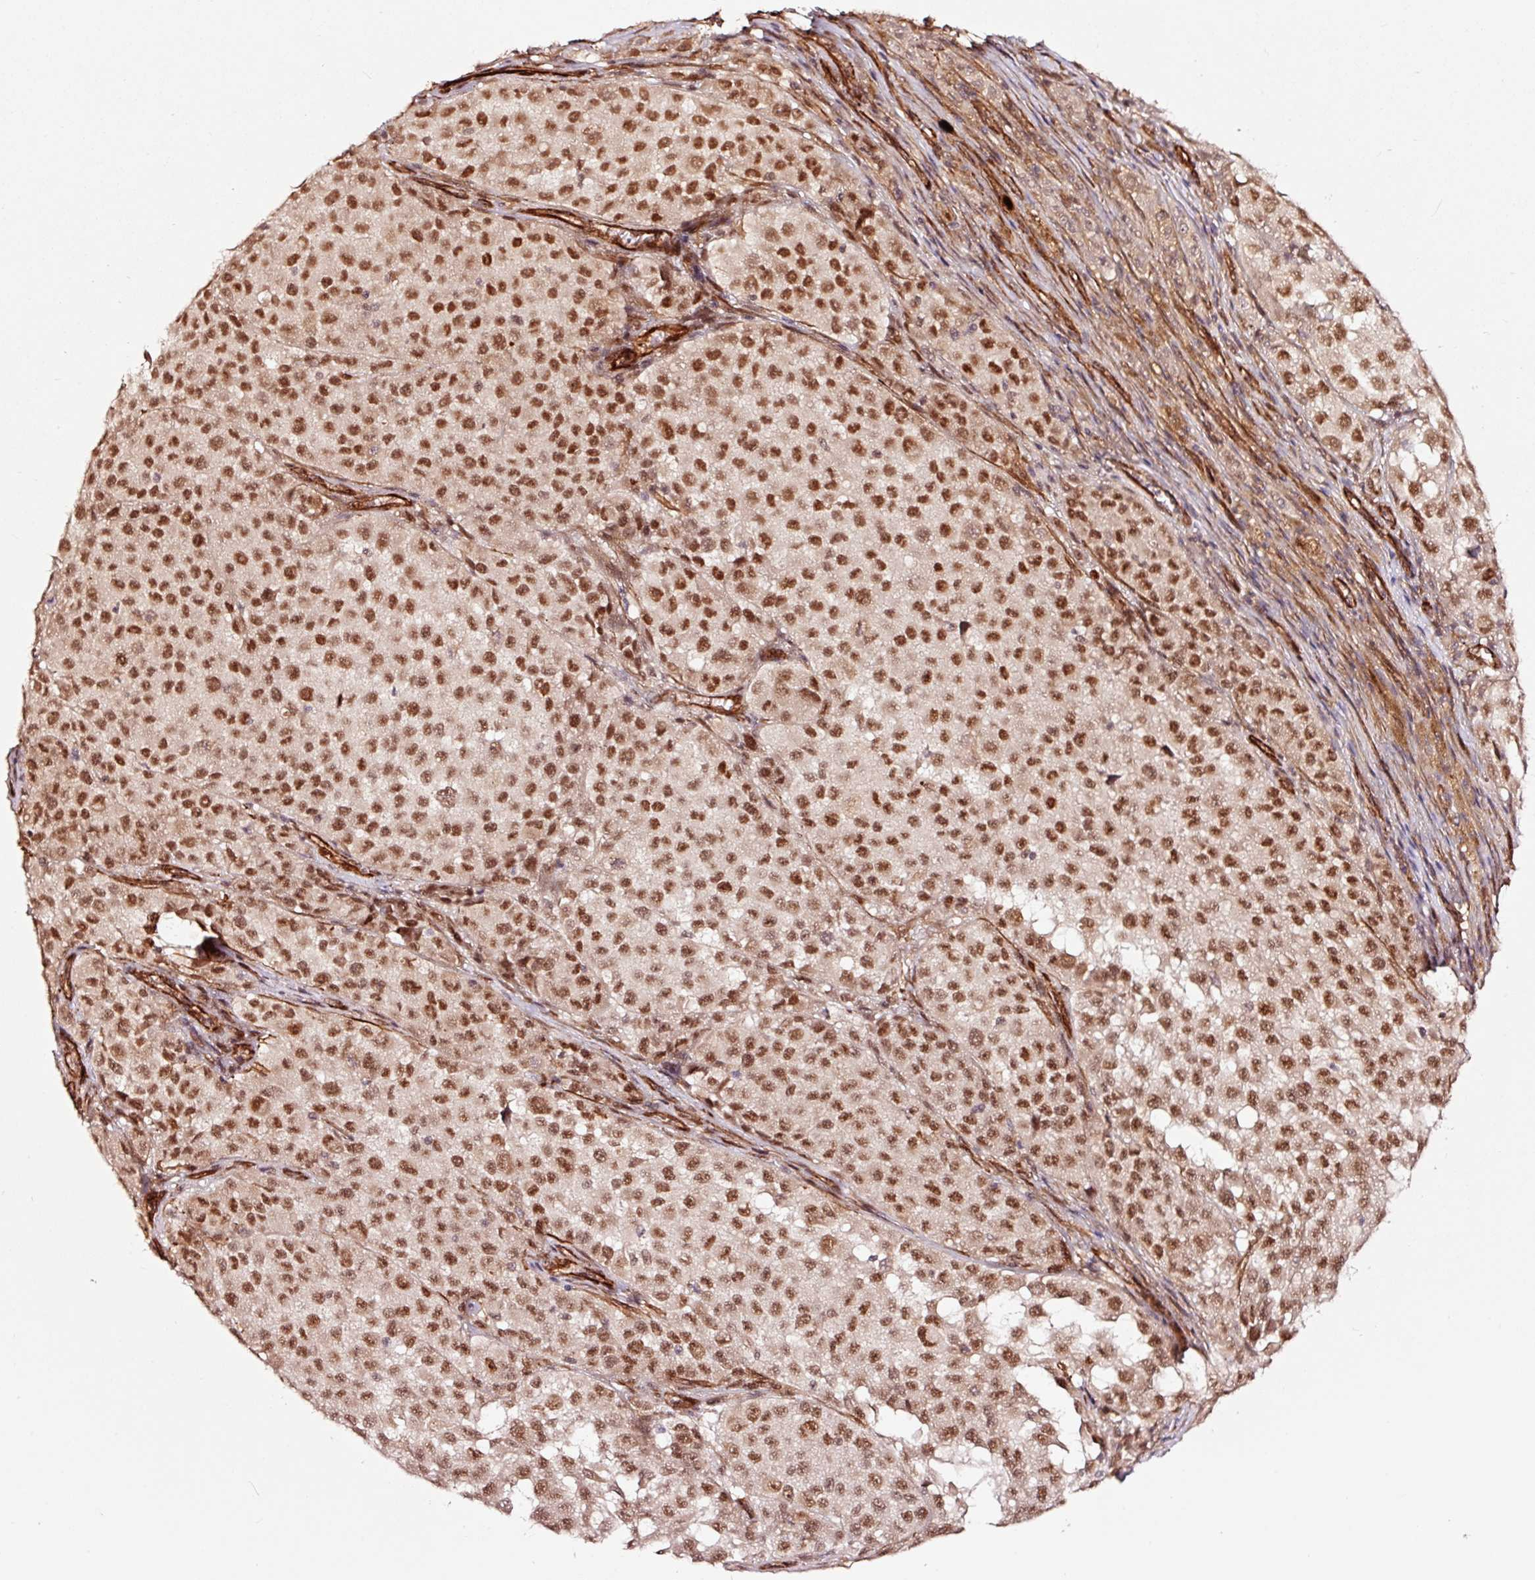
{"staining": {"intensity": "strong", "quantity": ">75%", "location": "nuclear"}, "tissue": "melanoma", "cell_type": "Tumor cells", "image_type": "cancer", "snomed": [{"axis": "morphology", "description": "Malignant melanoma, NOS"}, {"axis": "topography", "description": "Skin"}], "caption": "Approximately >75% of tumor cells in melanoma show strong nuclear protein staining as visualized by brown immunohistochemical staining.", "gene": "TPM1", "patient": {"sex": "male", "age": 64}}